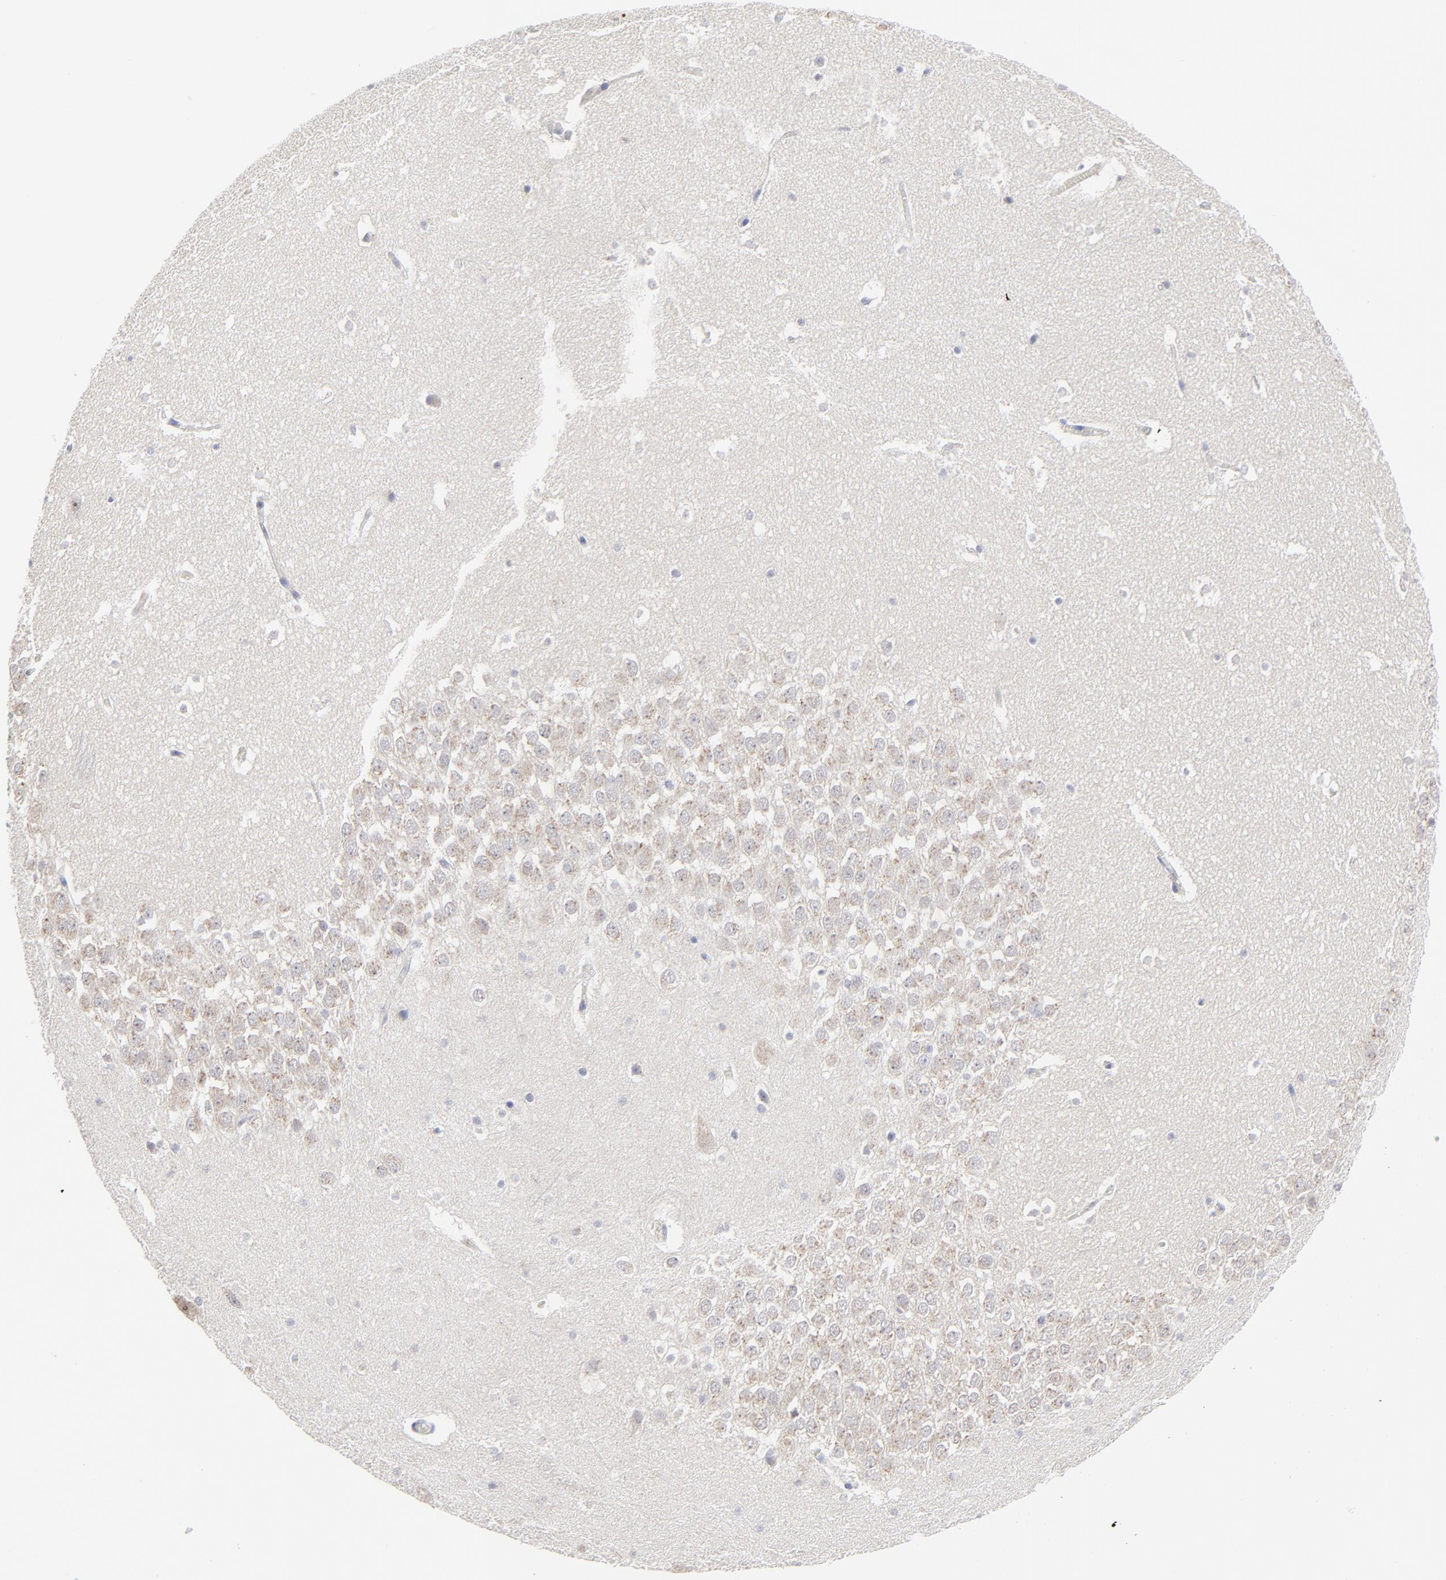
{"staining": {"intensity": "weak", "quantity": "<25%", "location": "cytoplasmic/membranous"}, "tissue": "hippocampus", "cell_type": "Glial cells", "image_type": "normal", "snomed": [{"axis": "morphology", "description": "Normal tissue, NOS"}, {"axis": "topography", "description": "Hippocampus"}], "caption": "A high-resolution photomicrograph shows immunohistochemistry (IHC) staining of unremarkable hippocampus, which displays no significant expression in glial cells. The staining is performed using DAB brown chromogen with nuclei counter-stained in using hematoxylin.", "gene": "NCAPH", "patient": {"sex": "male", "age": 45}}